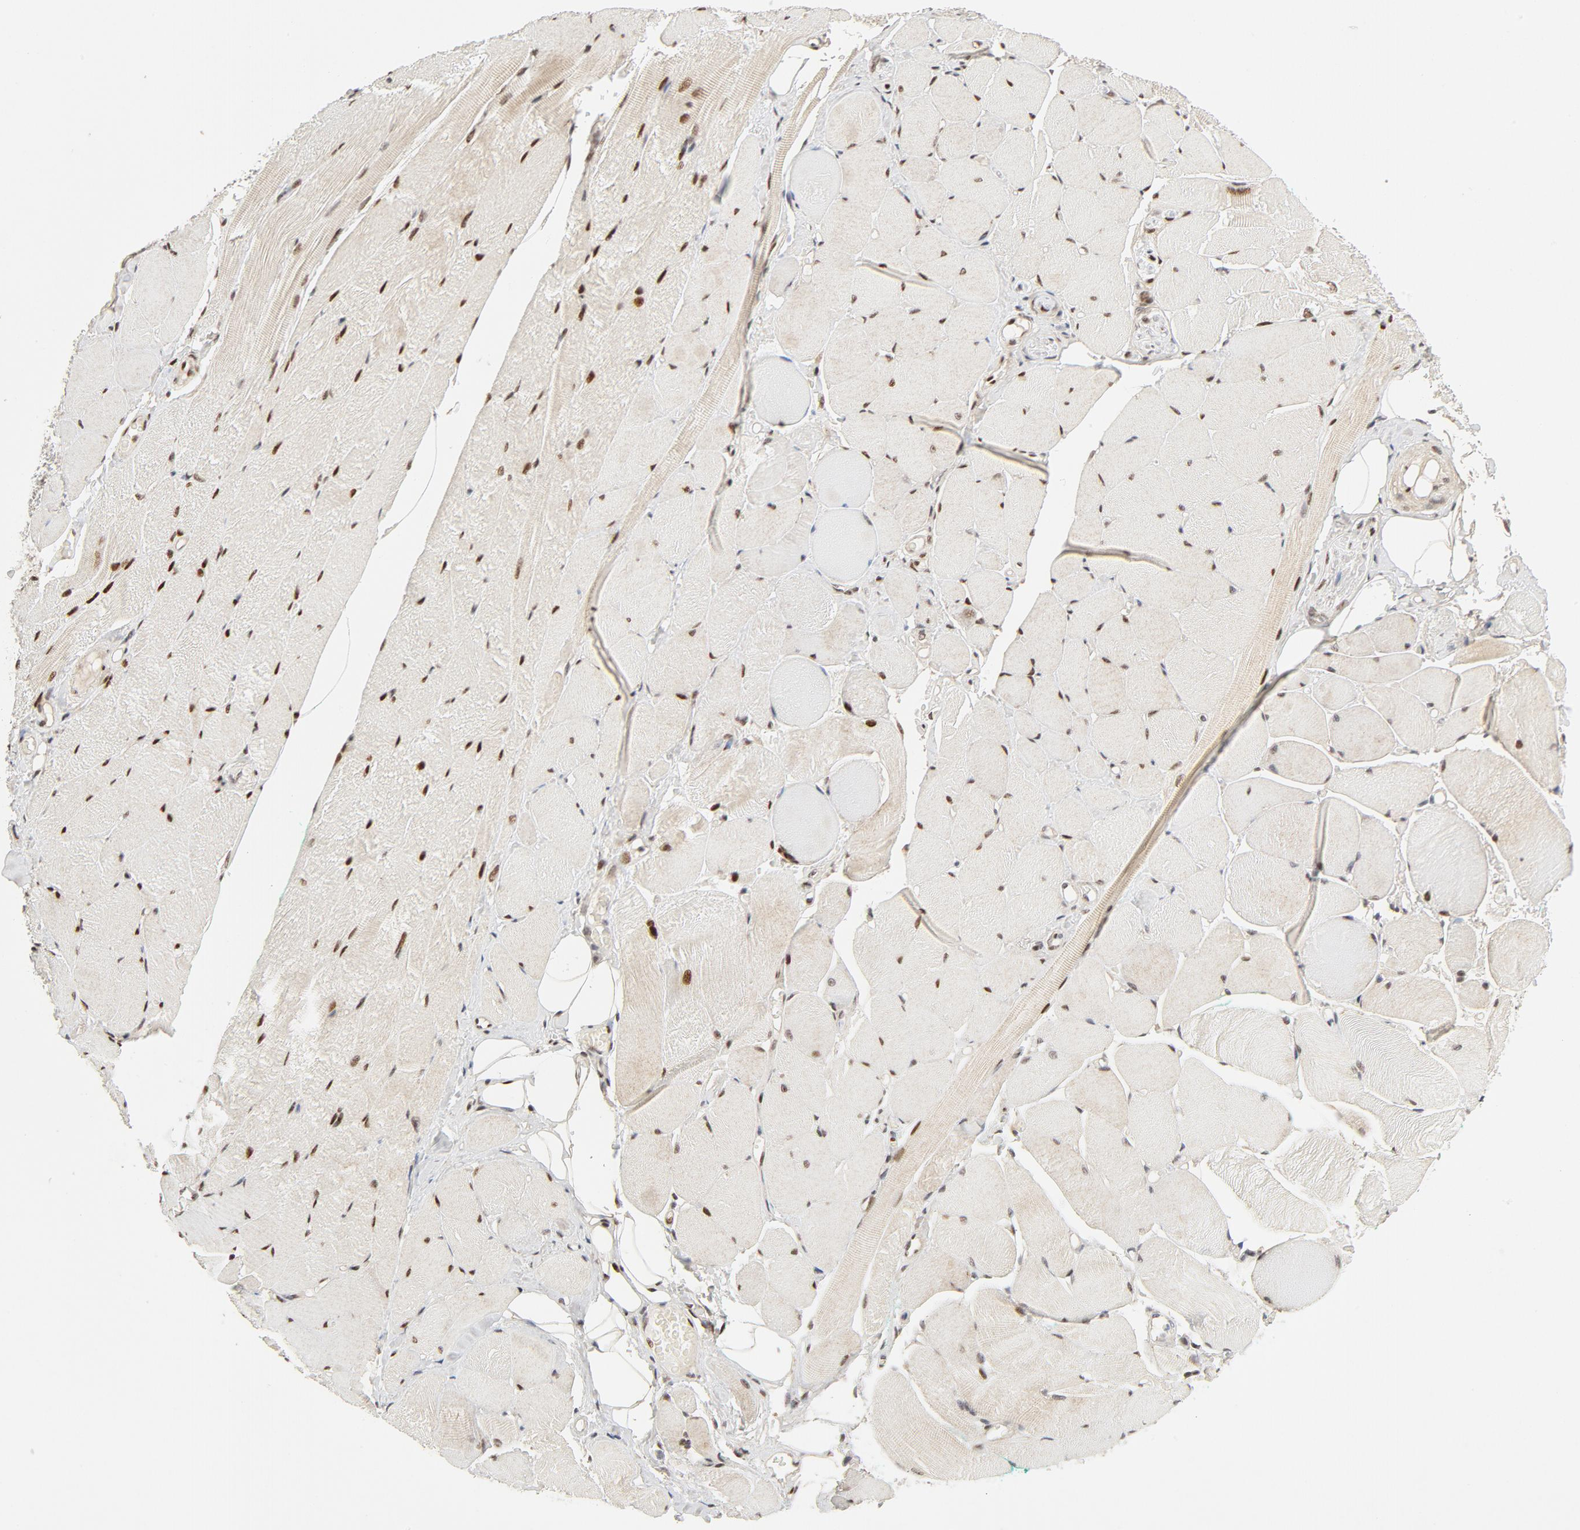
{"staining": {"intensity": "strong", "quantity": ">75%", "location": "nuclear"}, "tissue": "skeletal muscle", "cell_type": "Myocytes", "image_type": "normal", "snomed": [{"axis": "morphology", "description": "Normal tissue, NOS"}, {"axis": "topography", "description": "Skeletal muscle"}, {"axis": "topography", "description": "Peripheral nerve tissue"}], "caption": "Strong nuclear staining is seen in approximately >75% of myocytes in benign skeletal muscle.", "gene": "GTF2I", "patient": {"sex": "female", "age": 84}}